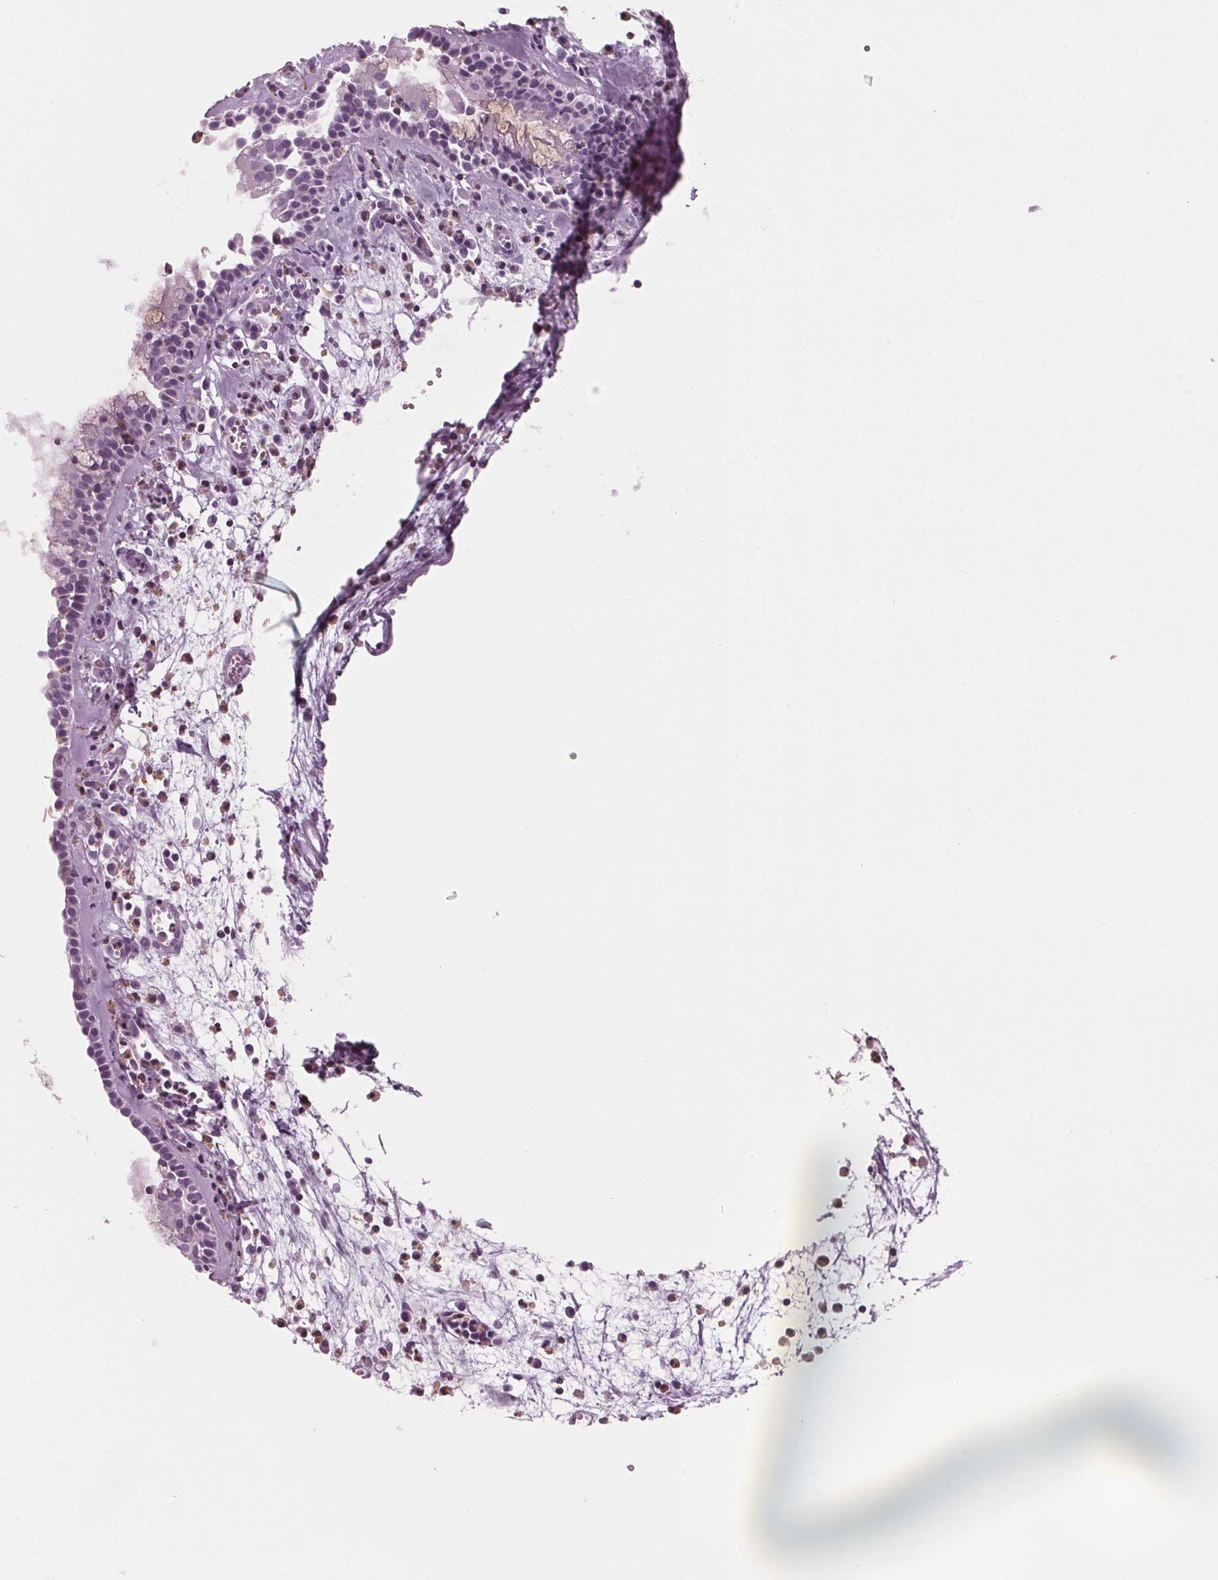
{"staining": {"intensity": "negative", "quantity": "none", "location": "none"}, "tissue": "nasopharynx", "cell_type": "Respiratory epithelial cells", "image_type": "normal", "snomed": [{"axis": "morphology", "description": "Normal tissue, NOS"}, {"axis": "topography", "description": "Nasopharynx"}], "caption": "Protein analysis of normal nasopharynx demonstrates no significant positivity in respiratory epithelial cells.", "gene": "BTLA", "patient": {"sex": "female", "age": 52}}